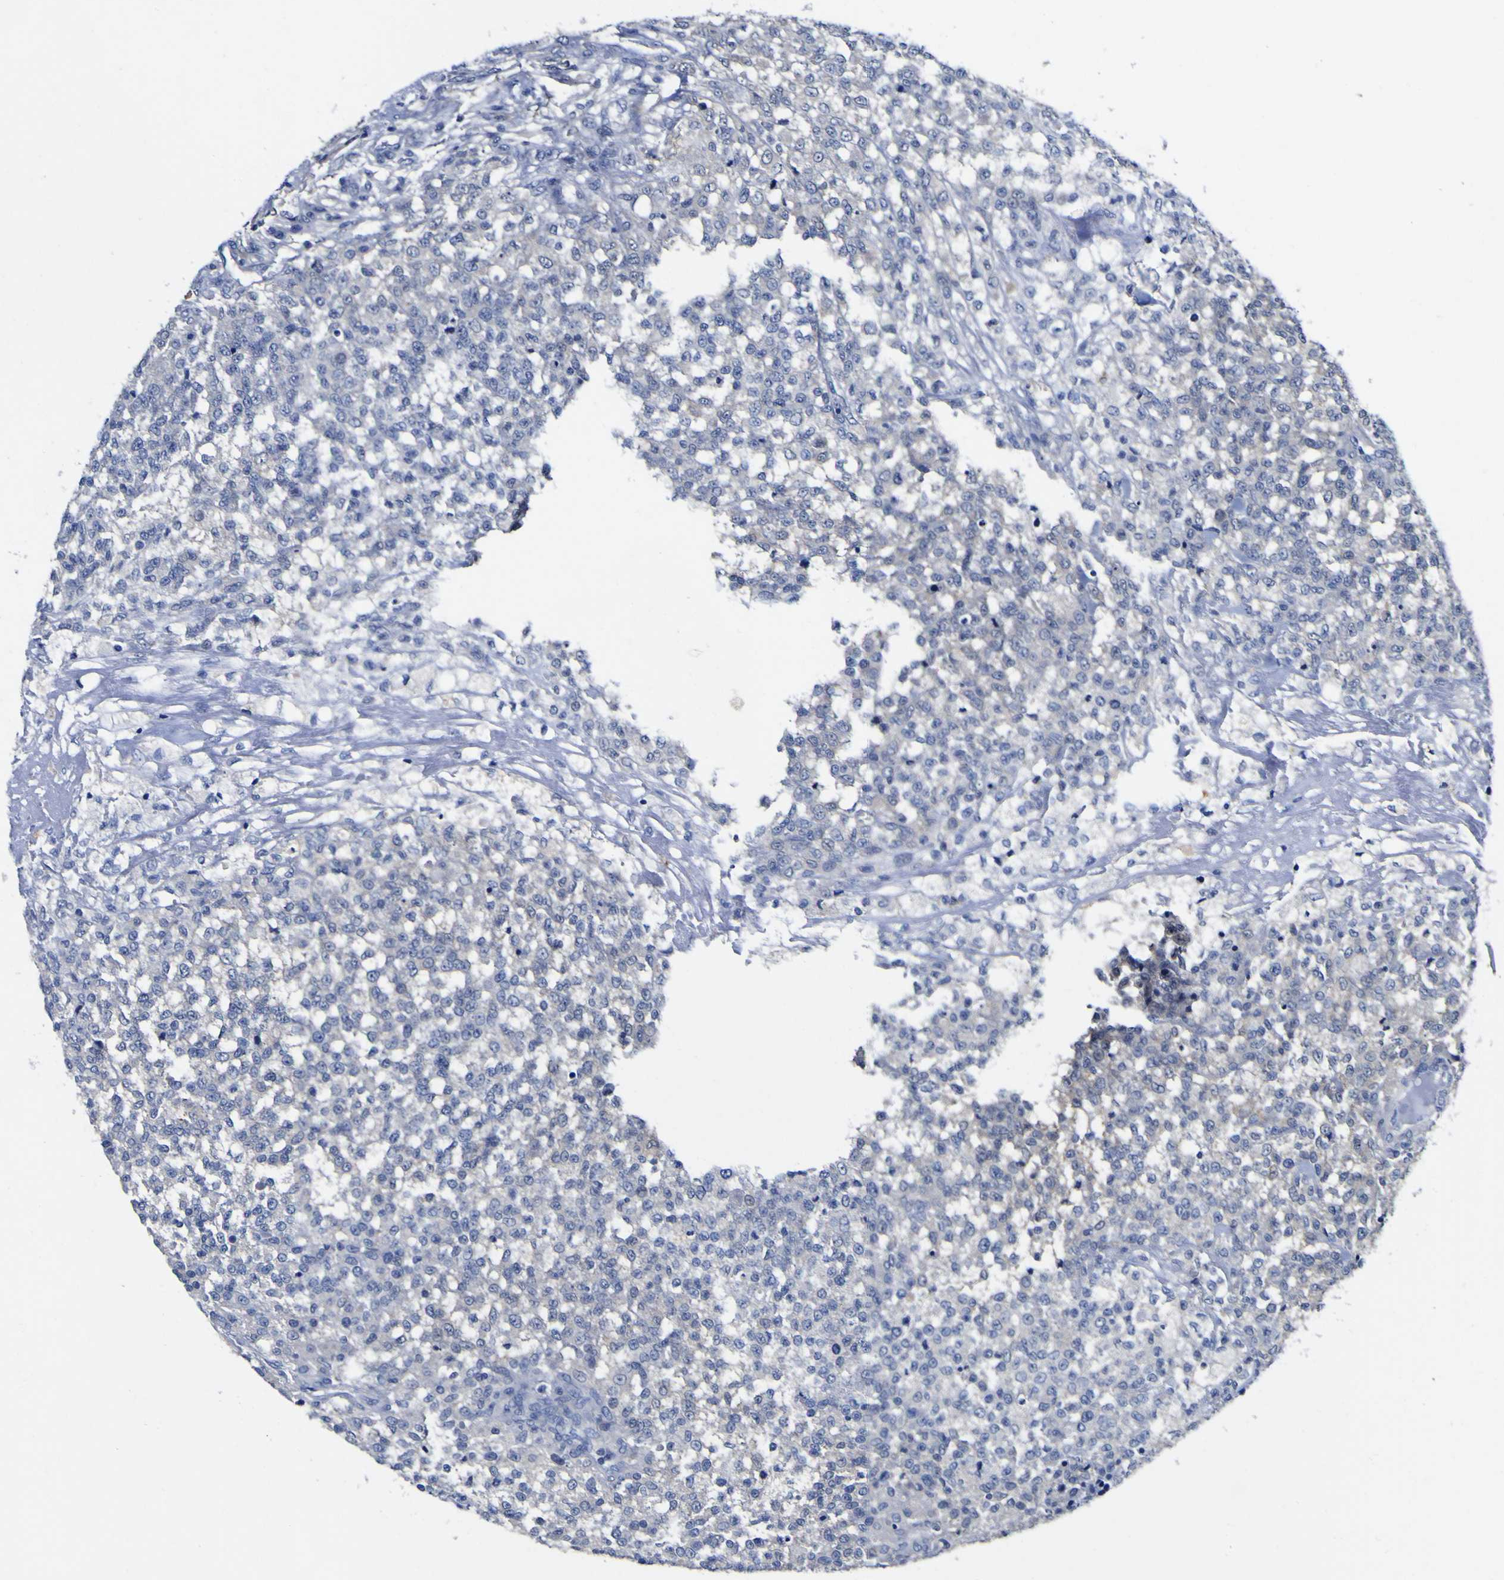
{"staining": {"intensity": "negative", "quantity": "none", "location": "none"}, "tissue": "testis cancer", "cell_type": "Tumor cells", "image_type": "cancer", "snomed": [{"axis": "morphology", "description": "Seminoma, NOS"}, {"axis": "topography", "description": "Testis"}], "caption": "This image is of seminoma (testis) stained with immunohistochemistry to label a protein in brown with the nuclei are counter-stained blue. There is no expression in tumor cells. The staining was performed using DAB to visualize the protein expression in brown, while the nuclei were stained in blue with hematoxylin (Magnification: 20x).", "gene": "CASP6", "patient": {"sex": "male", "age": 59}}